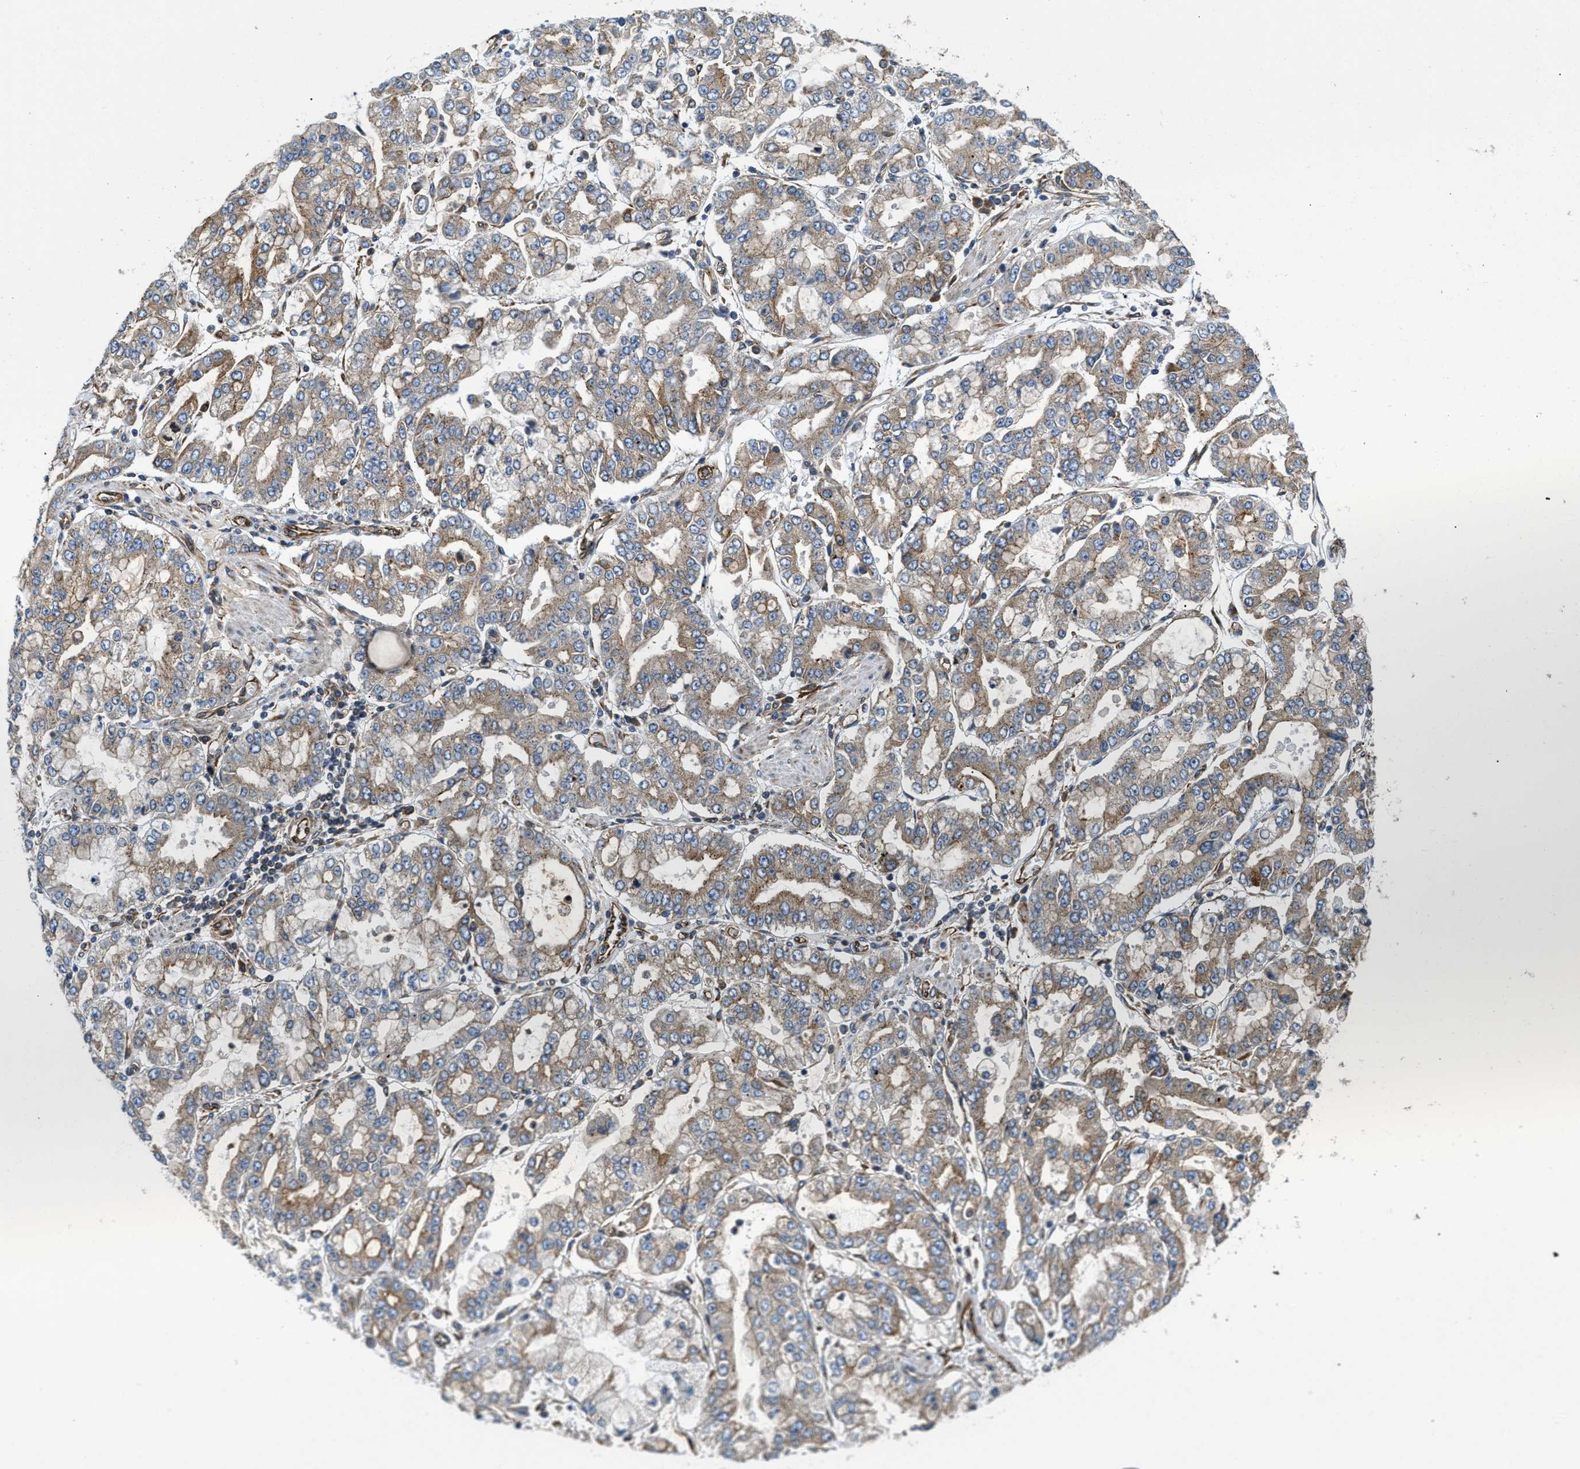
{"staining": {"intensity": "weak", "quantity": ">75%", "location": "cytoplasmic/membranous"}, "tissue": "stomach cancer", "cell_type": "Tumor cells", "image_type": "cancer", "snomed": [{"axis": "morphology", "description": "Adenocarcinoma, NOS"}, {"axis": "topography", "description": "Stomach"}], "caption": "IHC micrograph of neoplastic tissue: adenocarcinoma (stomach) stained using immunohistochemistry shows low levels of weak protein expression localized specifically in the cytoplasmic/membranous of tumor cells, appearing as a cytoplasmic/membranous brown color.", "gene": "HSD17B12", "patient": {"sex": "male", "age": 76}}